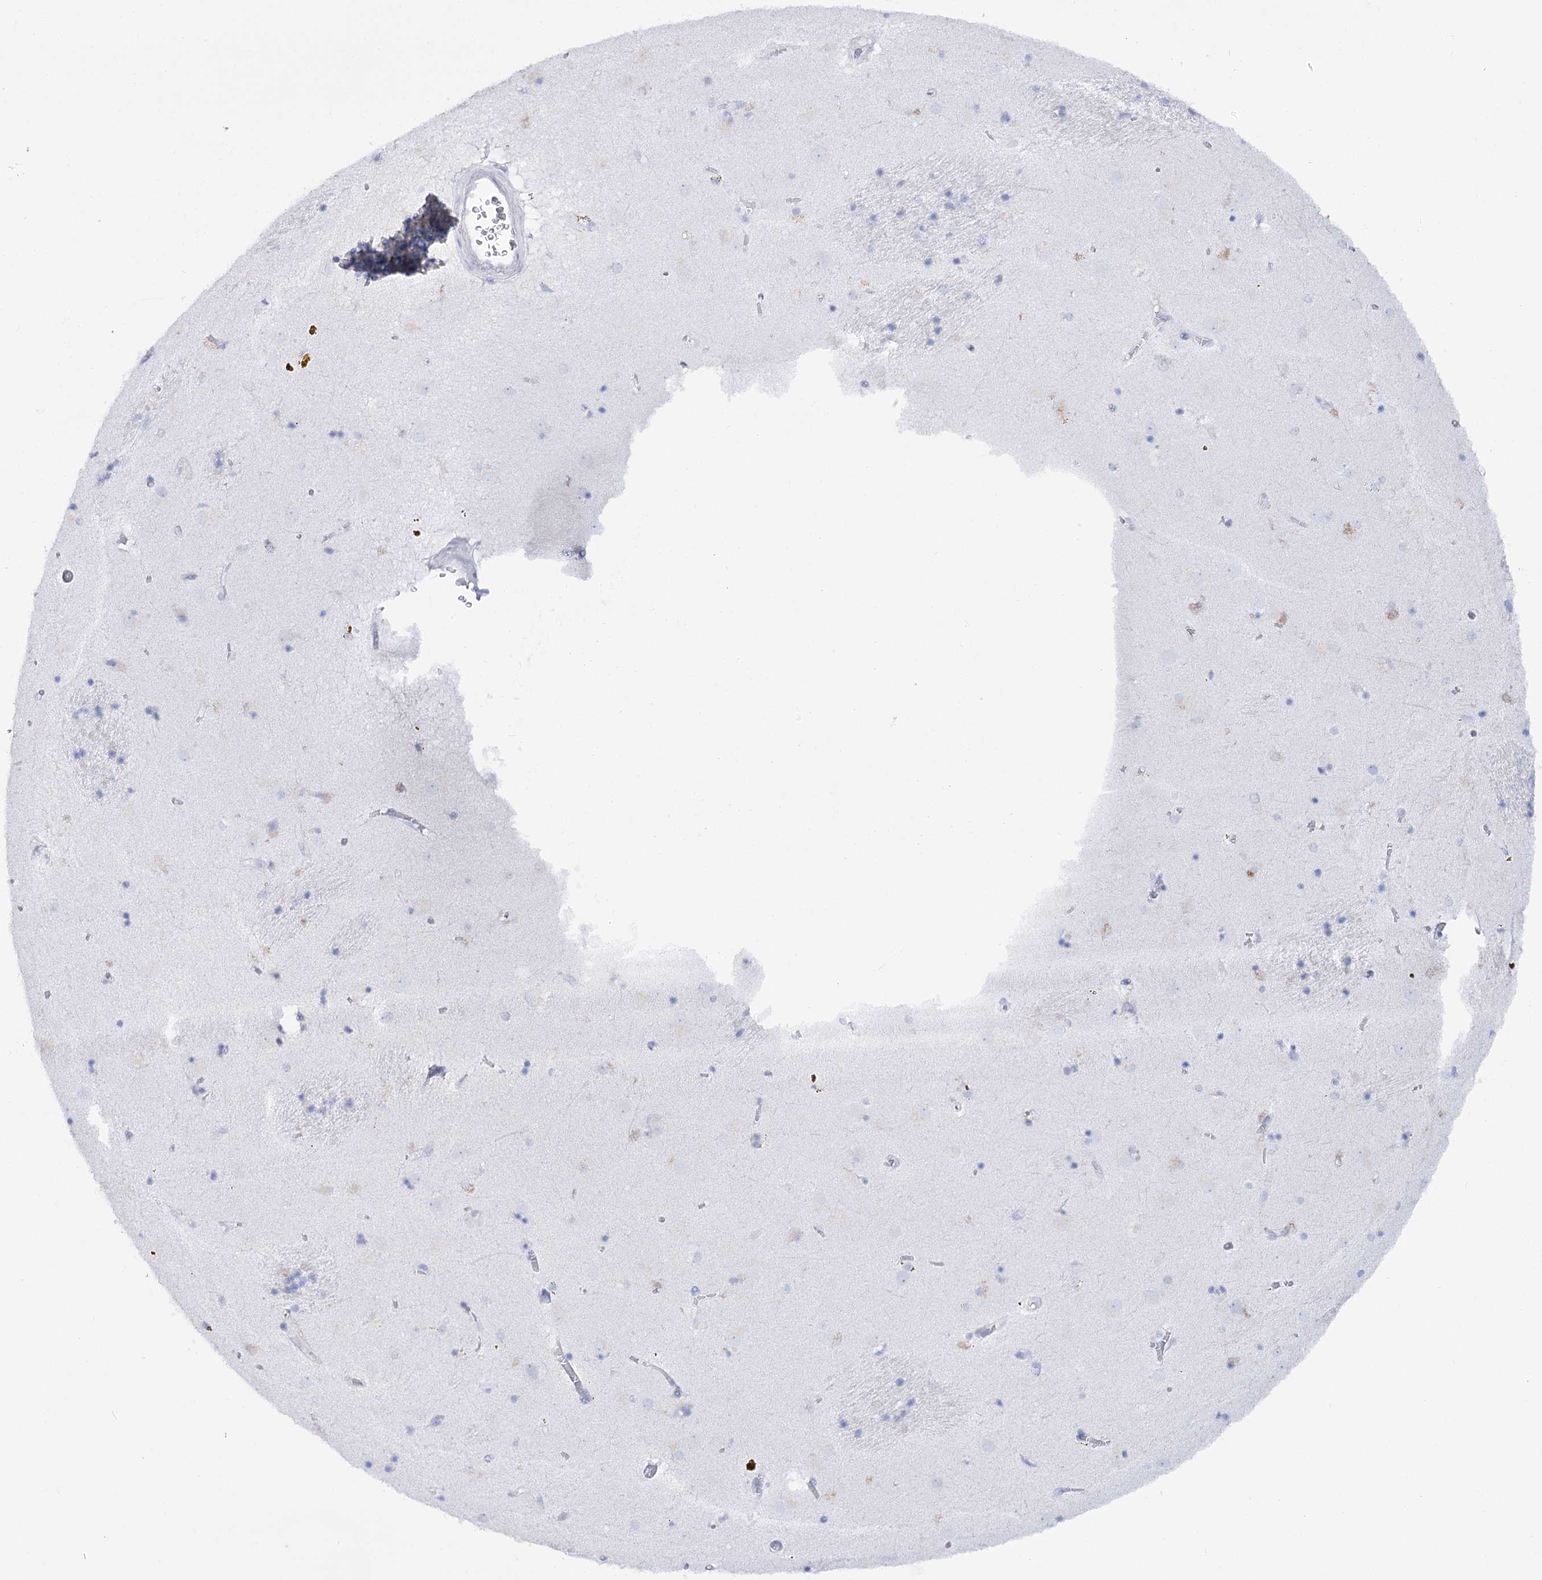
{"staining": {"intensity": "negative", "quantity": "none", "location": "none"}, "tissue": "caudate", "cell_type": "Glial cells", "image_type": "normal", "snomed": [{"axis": "morphology", "description": "Normal tissue, NOS"}, {"axis": "topography", "description": "Lateral ventricle wall"}], "caption": "DAB (3,3'-diaminobenzidine) immunohistochemical staining of unremarkable human caudate demonstrates no significant expression in glial cells.", "gene": "UGDH", "patient": {"sex": "male", "age": 70}}